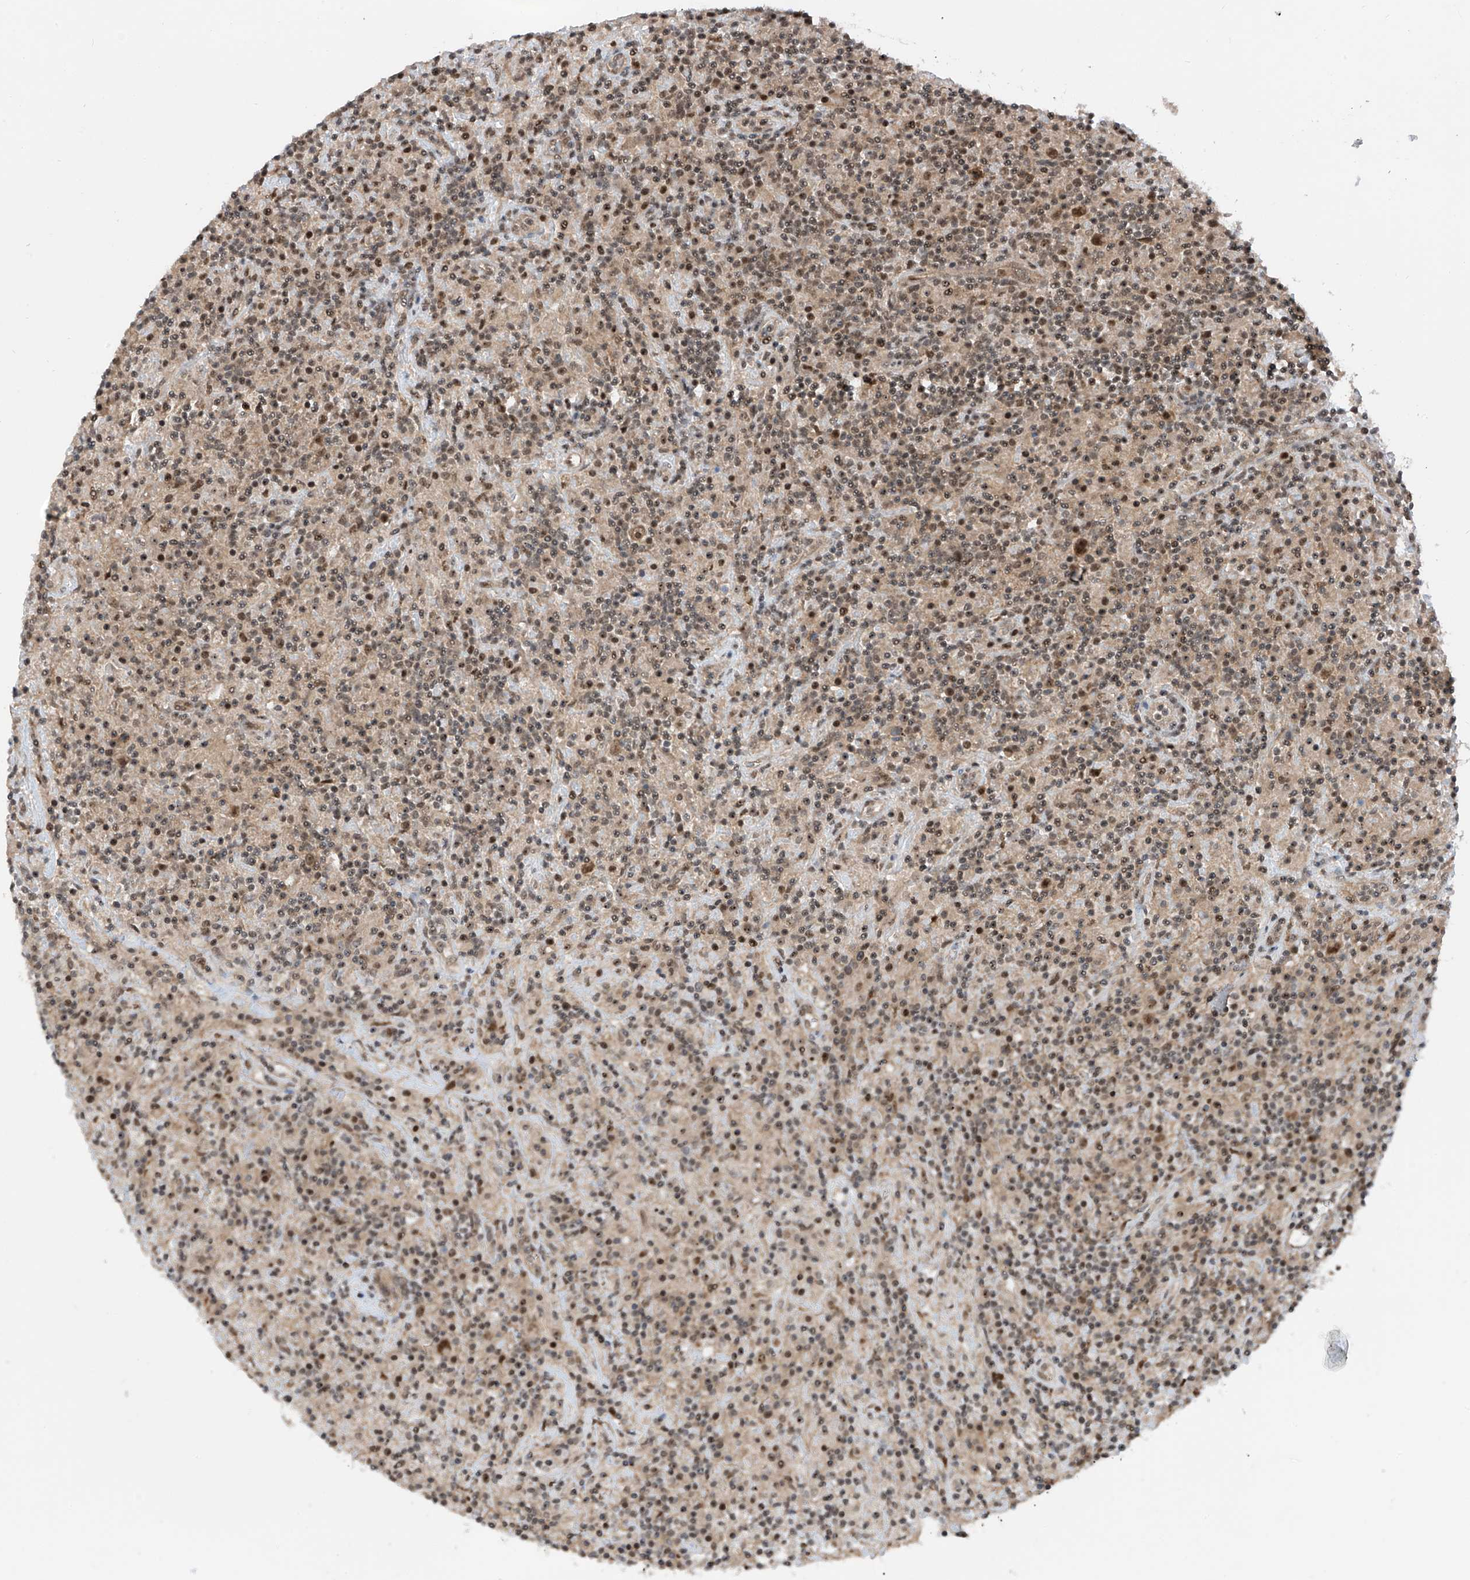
{"staining": {"intensity": "moderate", "quantity": ">75%", "location": "nuclear"}, "tissue": "lymphoma", "cell_type": "Tumor cells", "image_type": "cancer", "snomed": [{"axis": "morphology", "description": "Hodgkin's disease, NOS"}, {"axis": "topography", "description": "Lymph node"}], "caption": "Approximately >75% of tumor cells in Hodgkin's disease reveal moderate nuclear protein positivity as visualized by brown immunohistochemical staining.", "gene": "RPAIN", "patient": {"sex": "male", "age": 70}}